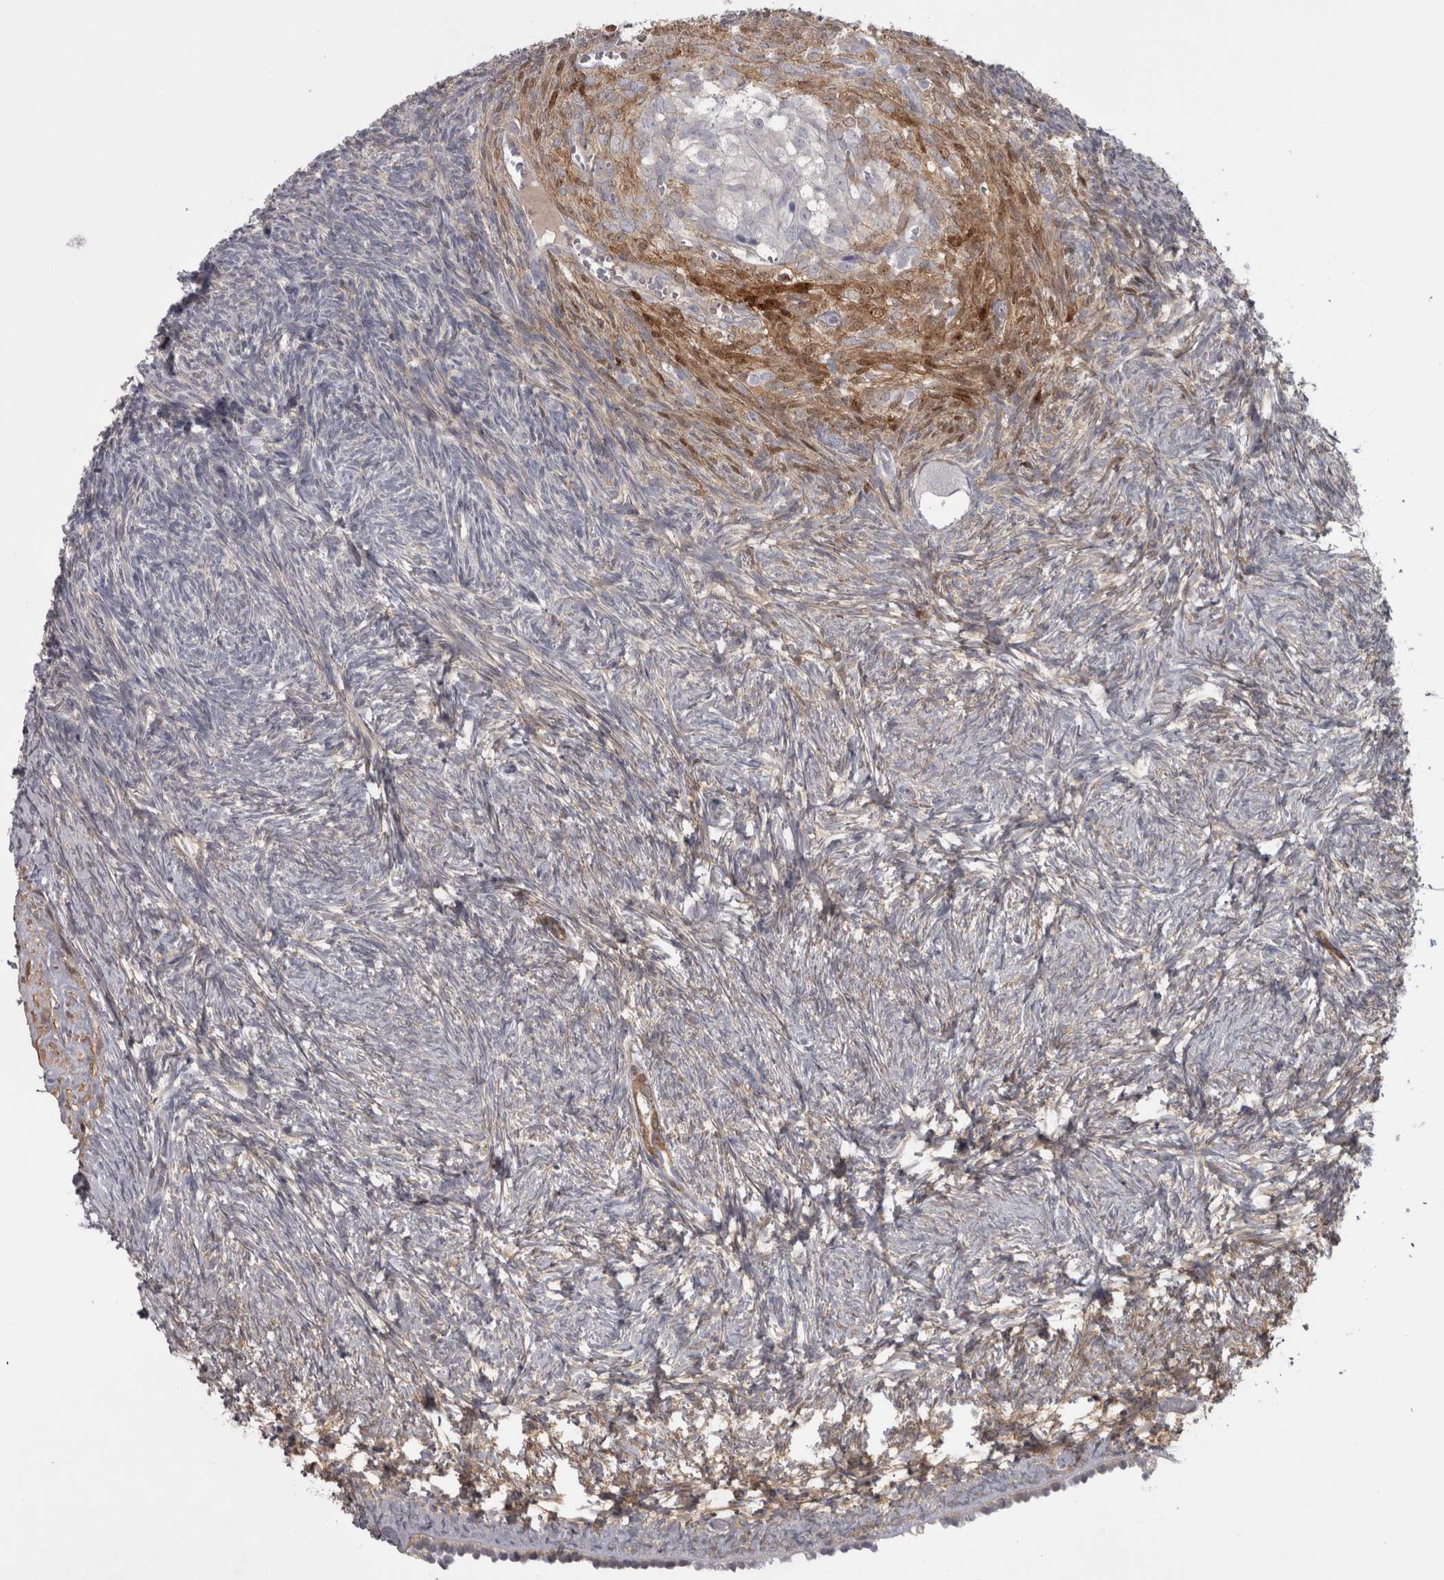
{"staining": {"intensity": "weak", "quantity": "25%-75%", "location": "cytoplasmic/membranous"}, "tissue": "ovary", "cell_type": "Follicle cells", "image_type": "normal", "snomed": [{"axis": "morphology", "description": "Normal tissue, NOS"}, {"axis": "topography", "description": "Ovary"}], "caption": "A low amount of weak cytoplasmic/membranous positivity is appreciated in approximately 25%-75% of follicle cells in benign ovary.", "gene": "PPP1R12B", "patient": {"sex": "female", "age": 34}}